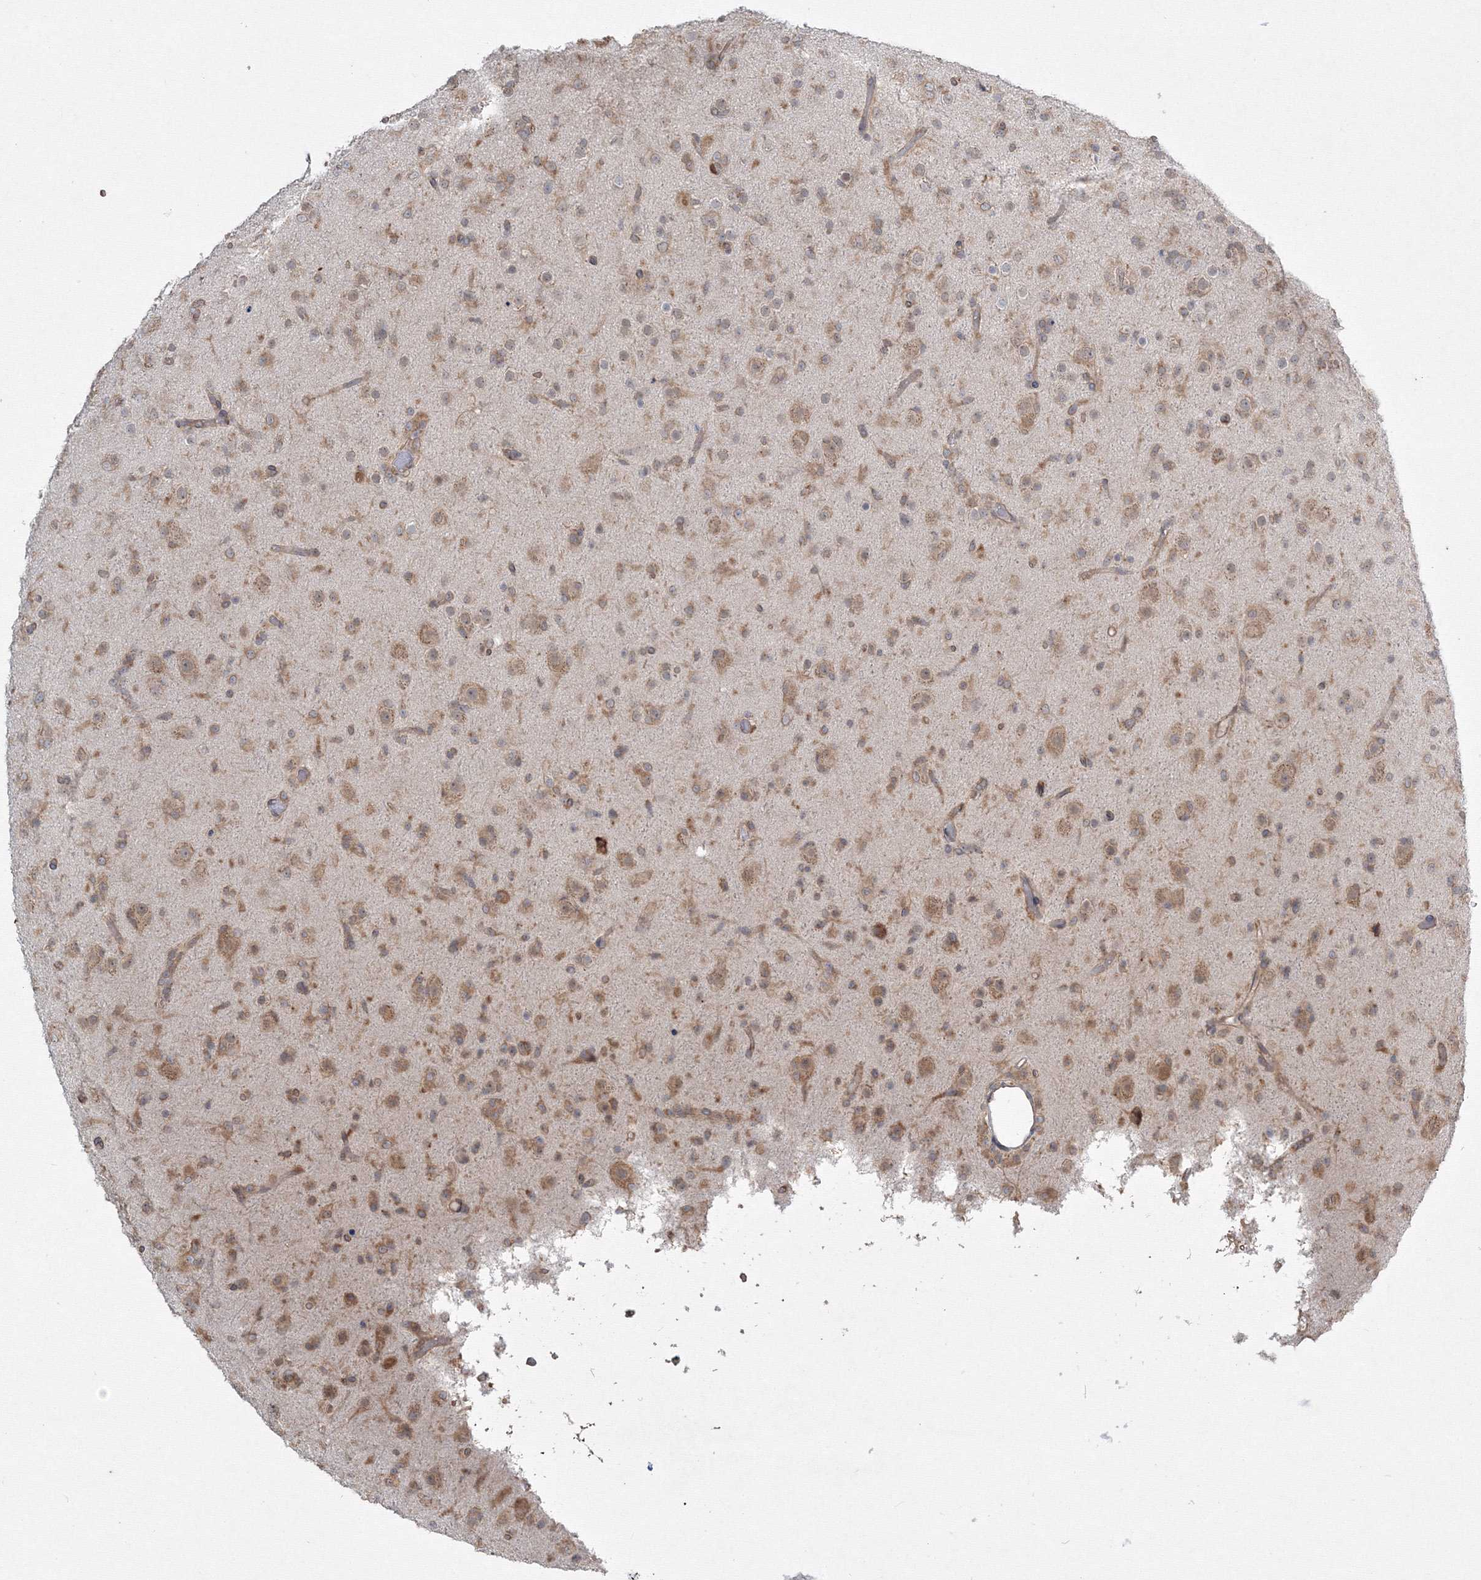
{"staining": {"intensity": "moderate", "quantity": ">75%", "location": "cytoplasmic/membranous"}, "tissue": "glioma", "cell_type": "Tumor cells", "image_type": "cancer", "snomed": [{"axis": "morphology", "description": "Glioma, malignant, Low grade"}, {"axis": "topography", "description": "Brain"}], "caption": "DAB (3,3'-diaminobenzidine) immunohistochemical staining of glioma displays moderate cytoplasmic/membranous protein staining in about >75% of tumor cells.", "gene": "FBXL8", "patient": {"sex": "male", "age": 65}}